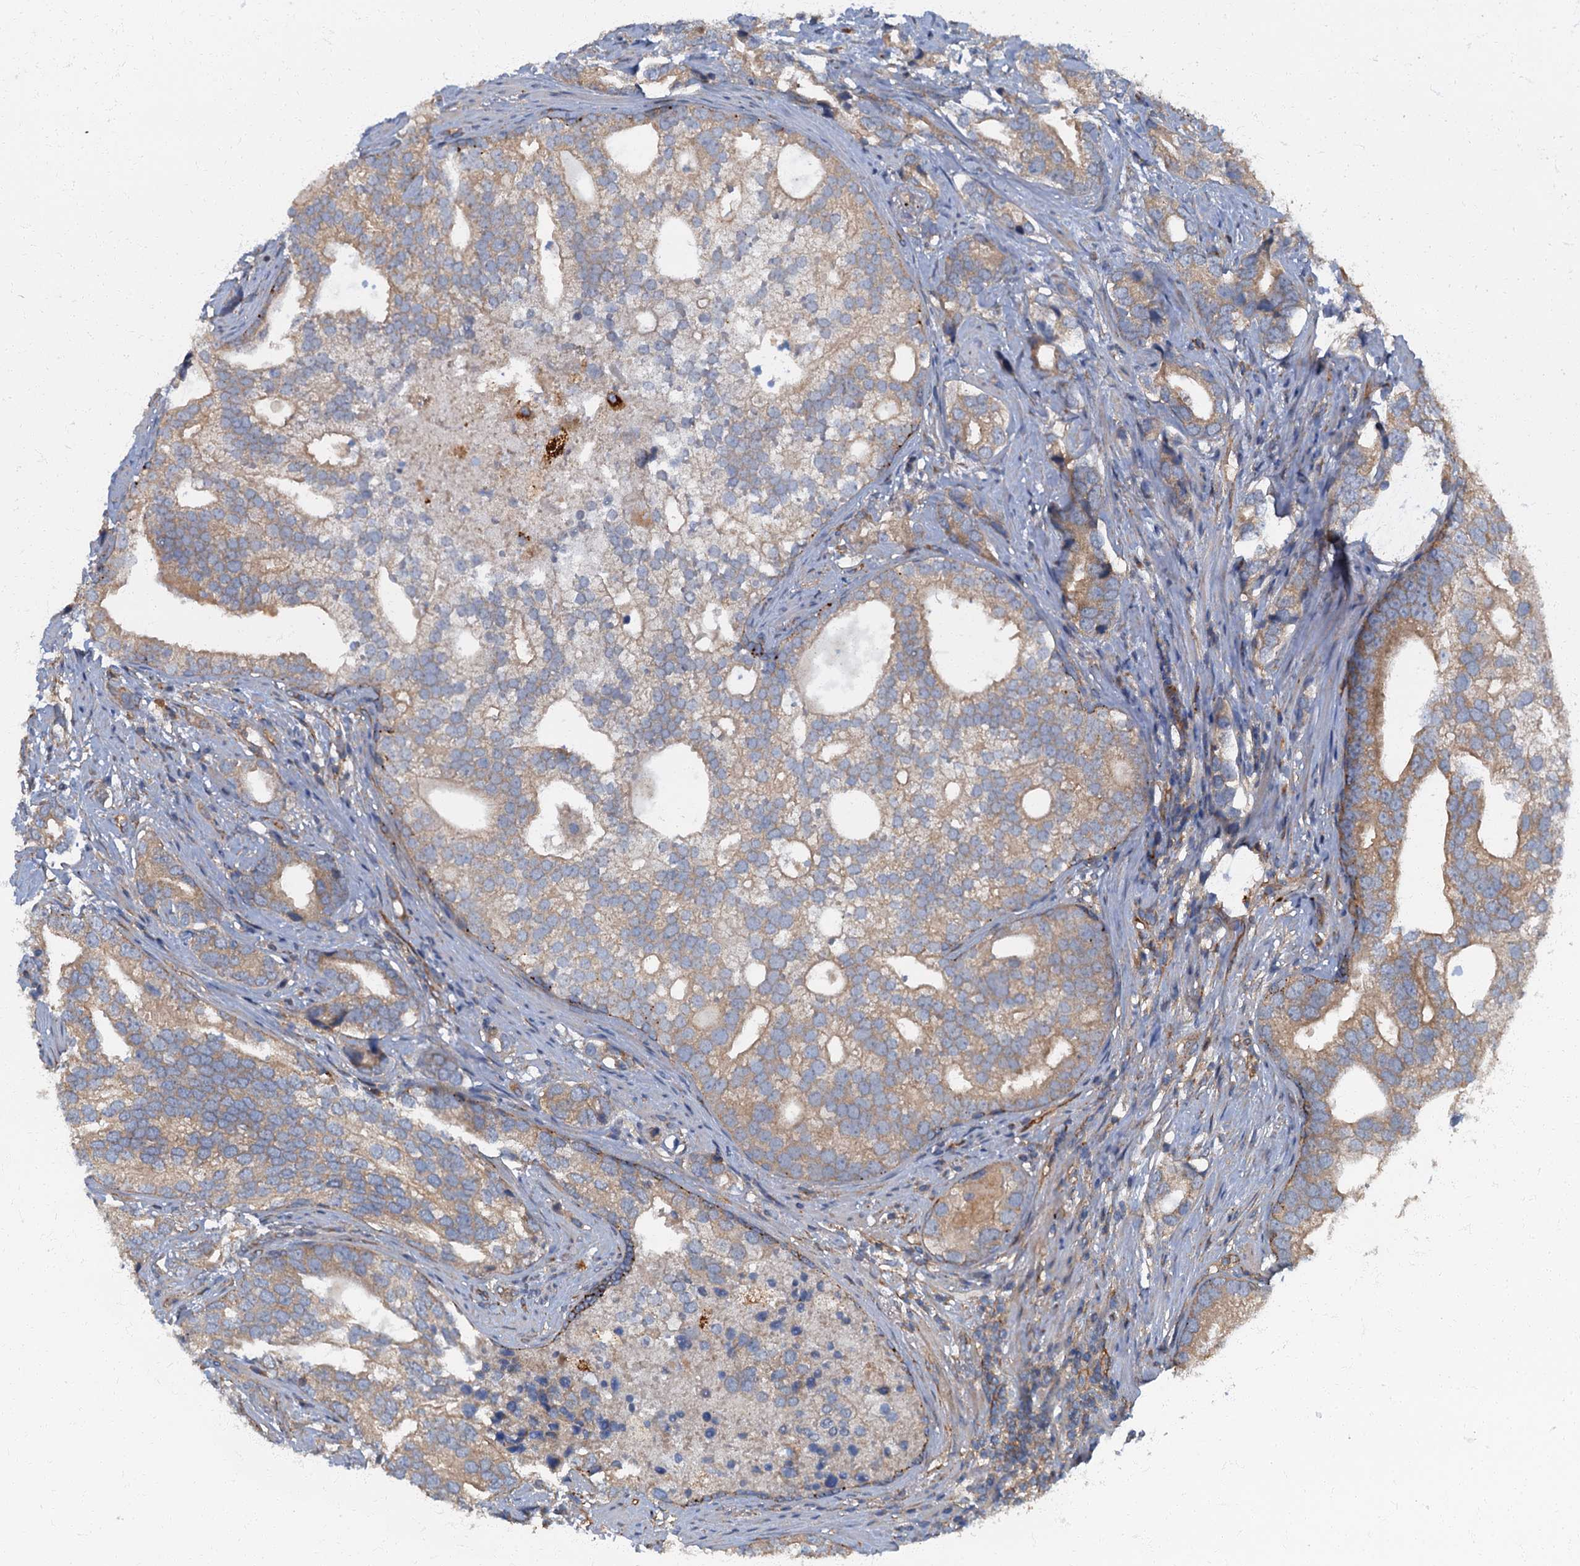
{"staining": {"intensity": "weak", "quantity": "25%-75%", "location": "cytoplasmic/membranous"}, "tissue": "prostate cancer", "cell_type": "Tumor cells", "image_type": "cancer", "snomed": [{"axis": "morphology", "description": "Adenocarcinoma, High grade"}, {"axis": "topography", "description": "Prostate"}], "caption": "Approximately 25%-75% of tumor cells in prostate cancer display weak cytoplasmic/membranous protein staining as visualized by brown immunohistochemical staining.", "gene": "ARL11", "patient": {"sex": "male", "age": 75}}